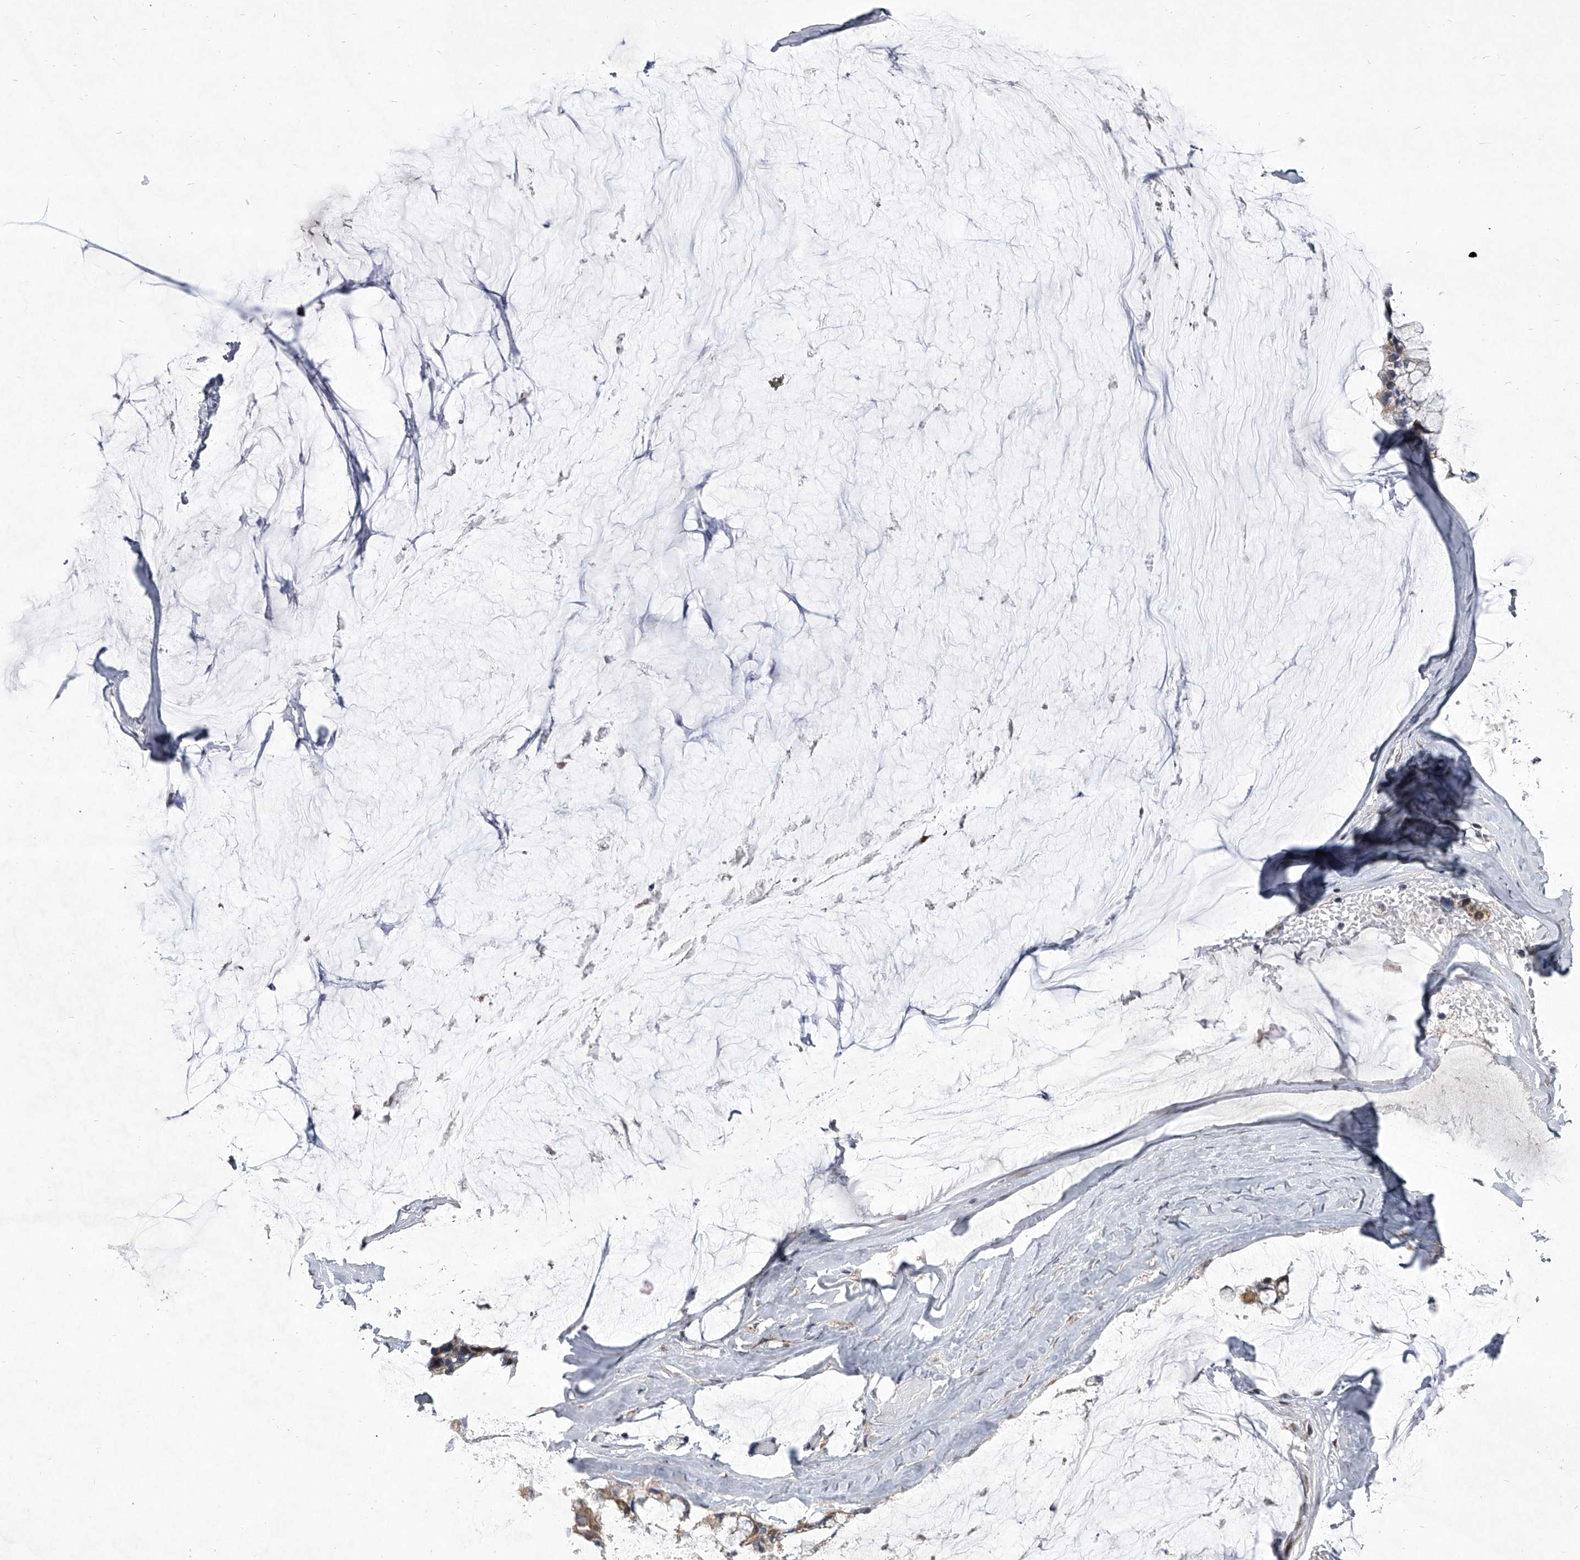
{"staining": {"intensity": "weak", "quantity": "<25%", "location": "cytoplasmic/membranous"}, "tissue": "ovarian cancer", "cell_type": "Tumor cells", "image_type": "cancer", "snomed": [{"axis": "morphology", "description": "Cystadenocarcinoma, mucinous, NOS"}, {"axis": "topography", "description": "Ovary"}], "caption": "An image of human ovarian cancer is negative for staining in tumor cells. The staining was performed using DAB to visualize the protein expression in brown, while the nuclei were stained in blue with hematoxylin (Magnification: 20x).", "gene": "HEATR6", "patient": {"sex": "female", "age": 39}}